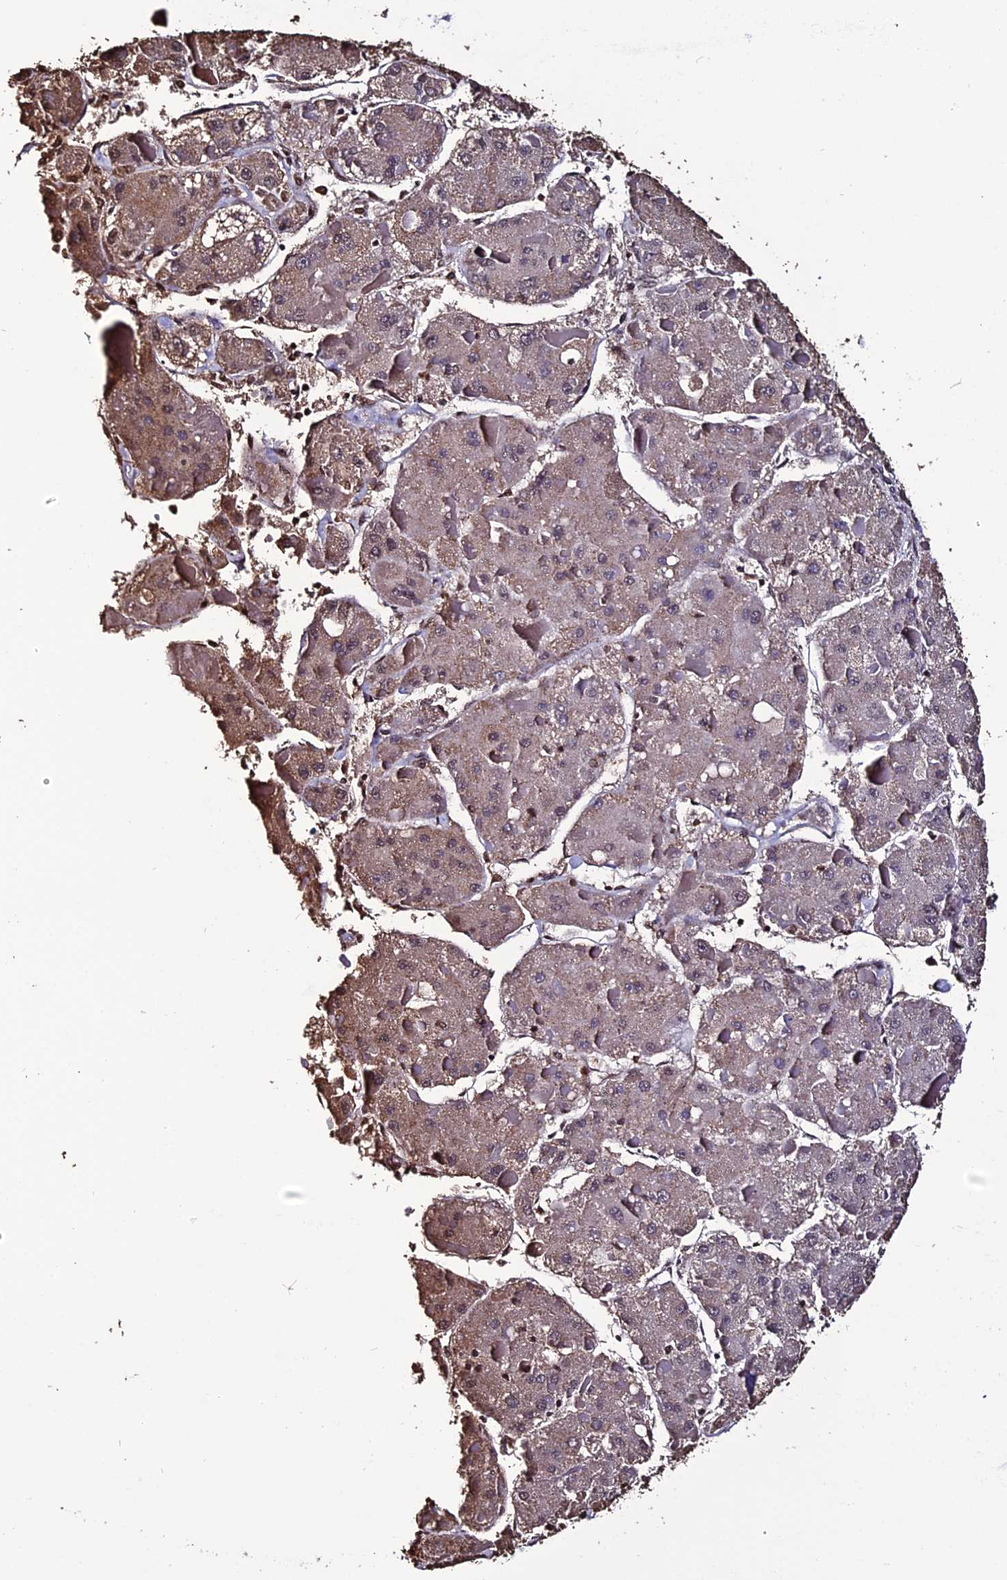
{"staining": {"intensity": "weak", "quantity": ">75%", "location": "cytoplasmic/membranous,nuclear"}, "tissue": "liver cancer", "cell_type": "Tumor cells", "image_type": "cancer", "snomed": [{"axis": "morphology", "description": "Carcinoma, Hepatocellular, NOS"}, {"axis": "topography", "description": "Liver"}], "caption": "High-power microscopy captured an immunohistochemistry (IHC) photomicrograph of liver cancer, revealing weak cytoplasmic/membranous and nuclear positivity in approximately >75% of tumor cells.", "gene": "MACROH2A2", "patient": {"sex": "female", "age": 73}}